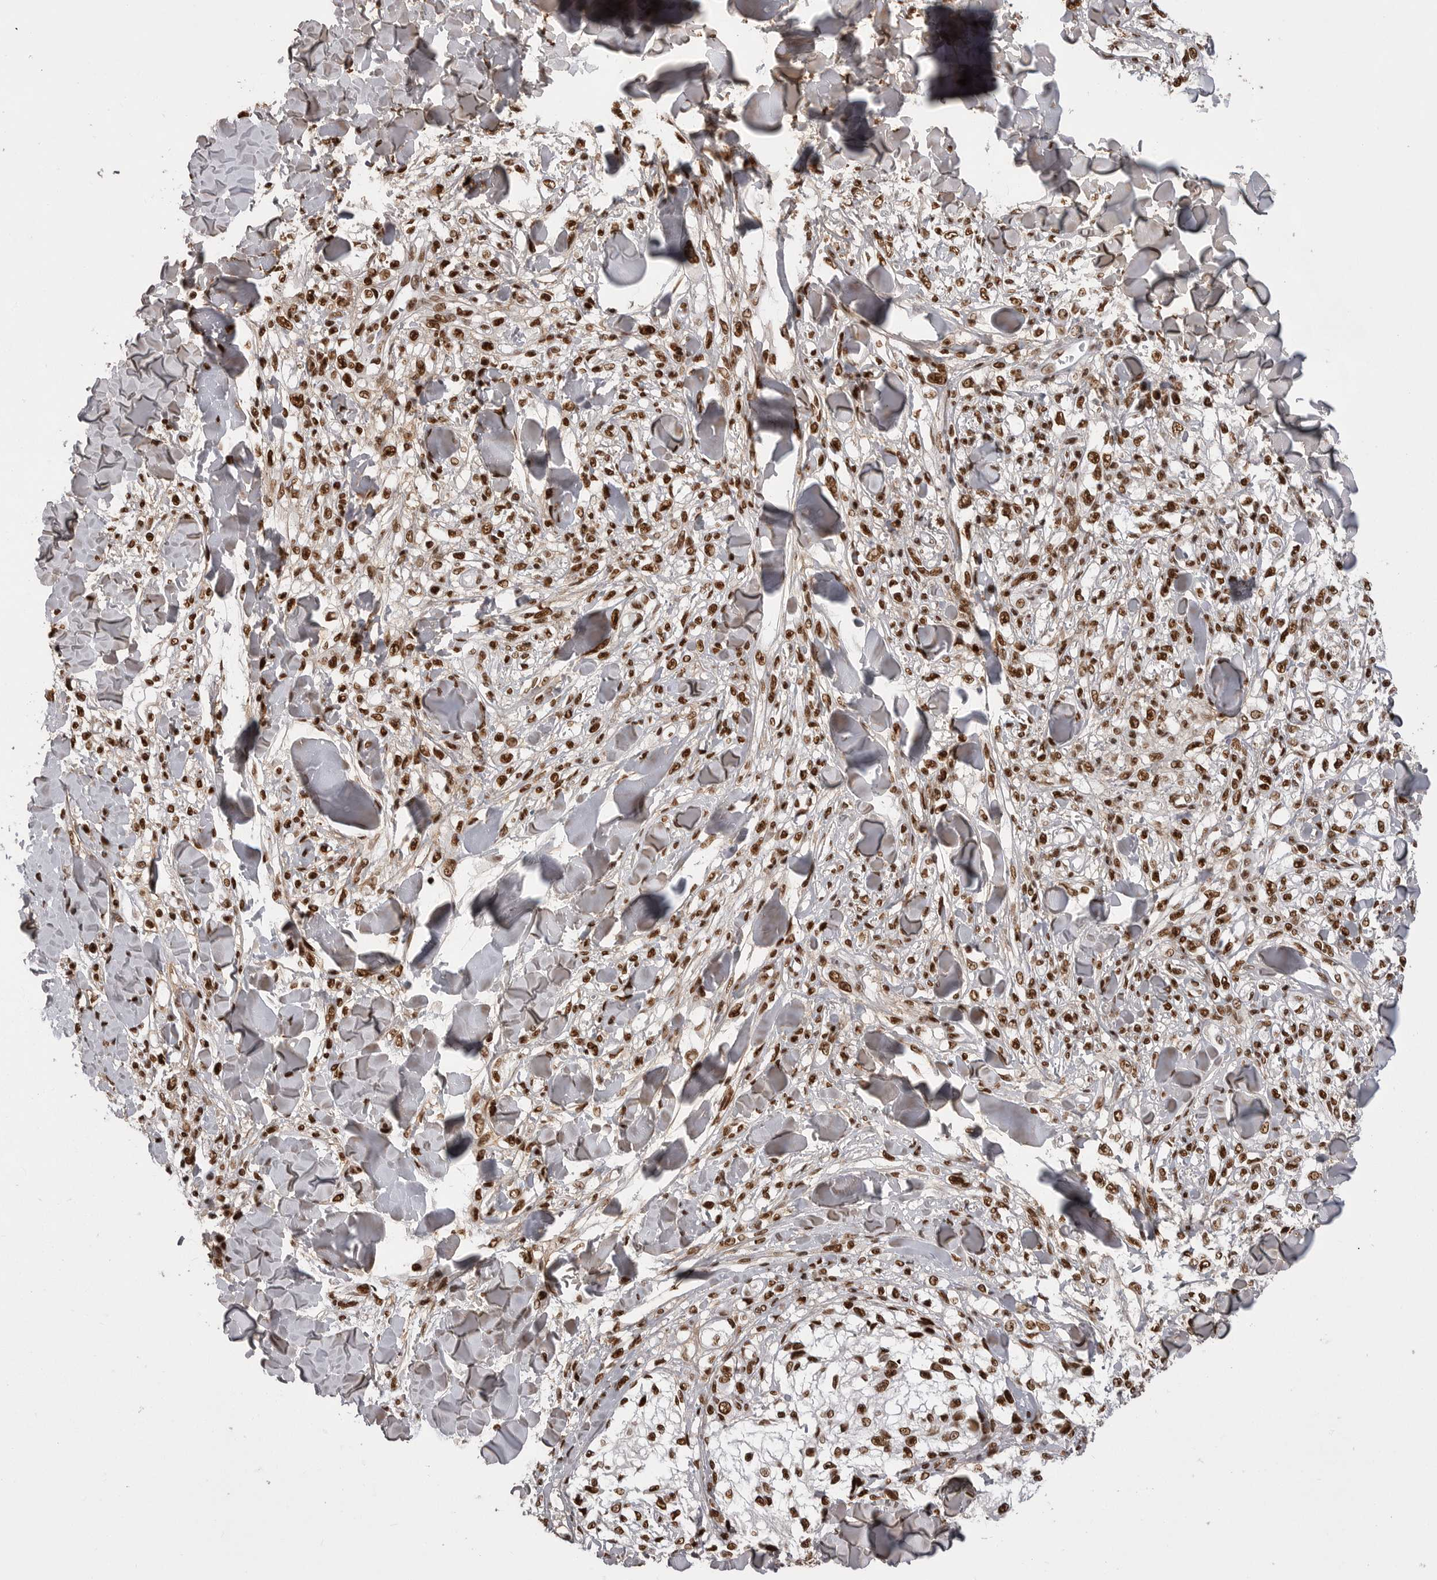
{"staining": {"intensity": "strong", "quantity": ">75%", "location": "nuclear"}, "tissue": "melanoma", "cell_type": "Tumor cells", "image_type": "cancer", "snomed": [{"axis": "morphology", "description": "Malignant melanoma, NOS"}, {"axis": "topography", "description": "Skin of head"}], "caption": "Tumor cells reveal high levels of strong nuclear expression in approximately >75% of cells in human malignant melanoma. The staining was performed using DAB (3,3'-diaminobenzidine) to visualize the protein expression in brown, while the nuclei were stained in blue with hematoxylin (Magnification: 20x).", "gene": "PPP1R8", "patient": {"sex": "male", "age": 83}}